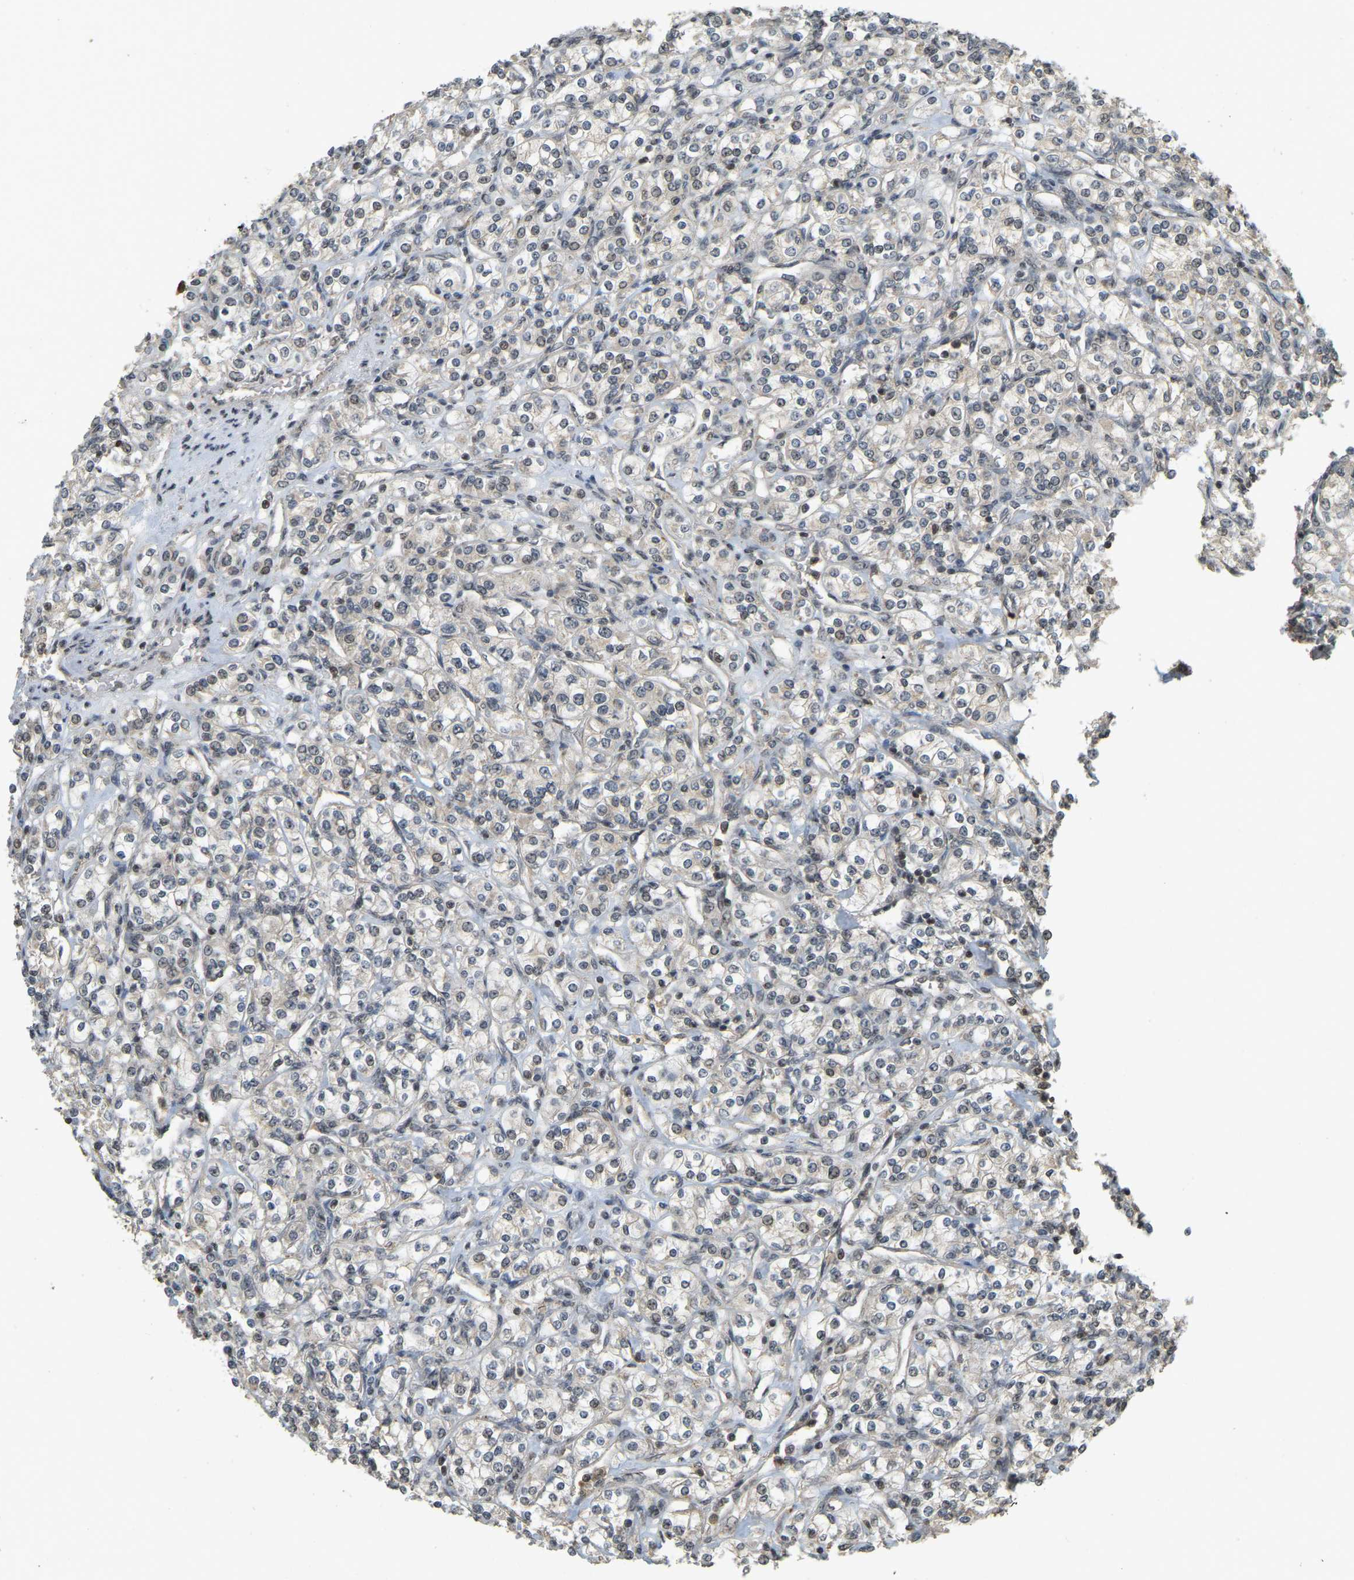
{"staining": {"intensity": "weak", "quantity": "<25%", "location": "nuclear"}, "tissue": "renal cancer", "cell_type": "Tumor cells", "image_type": "cancer", "snomed": [{"axis": "morphology", "description": "Adenocarcinoma, NOS"}, {"axis": "topography", "description": "Kidney"}], "caption": "DAB (3,3'-diaminobenzidine) immunohistochemical staining of adenocarcinoma (renal) exhibits no significant staining in tumor cells.", "gene": "BRF2", "patient": {"sex": "male", "age": 77}}